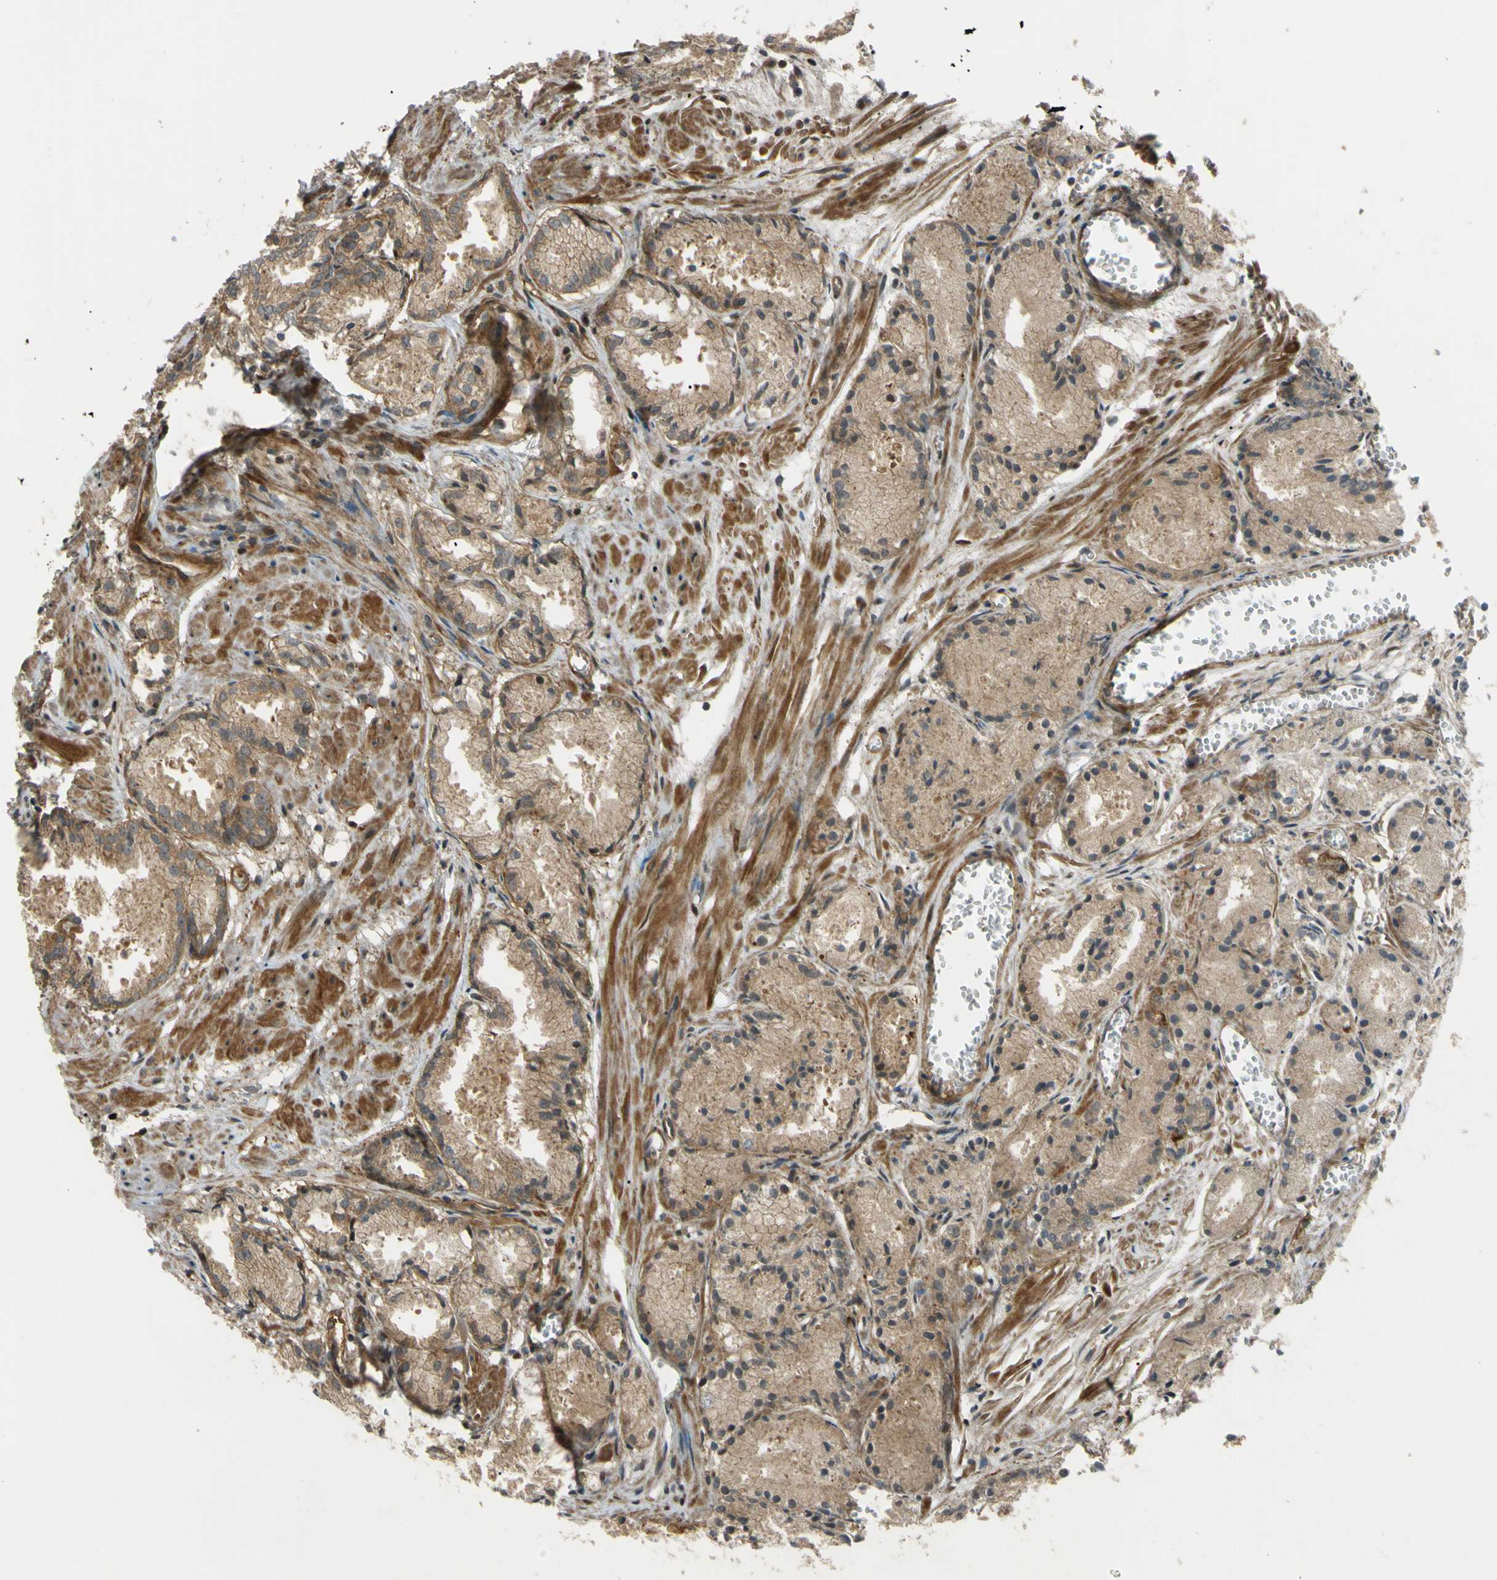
{"staining": {"intensity": "weak", "quantity": ">75%", "location": "cytoplasmic/membranous"}, "tissue": "prostate cancer", "cell_type": "Tumor cells", "image_type": "cancer", "snomed": [{"axis": "morphology", "description": "Adenocarcinoma, Low grade"}, {"axis": "topography", "description": "Prostate"}], "caption": "A brown stain labels weak cytoplasmic/membranous positivity of a protein in human low-grade adenocarcinoma (prostate) tumor cells.", "gene": "FLII", "patient": {"sex": "male", "age": 72}}